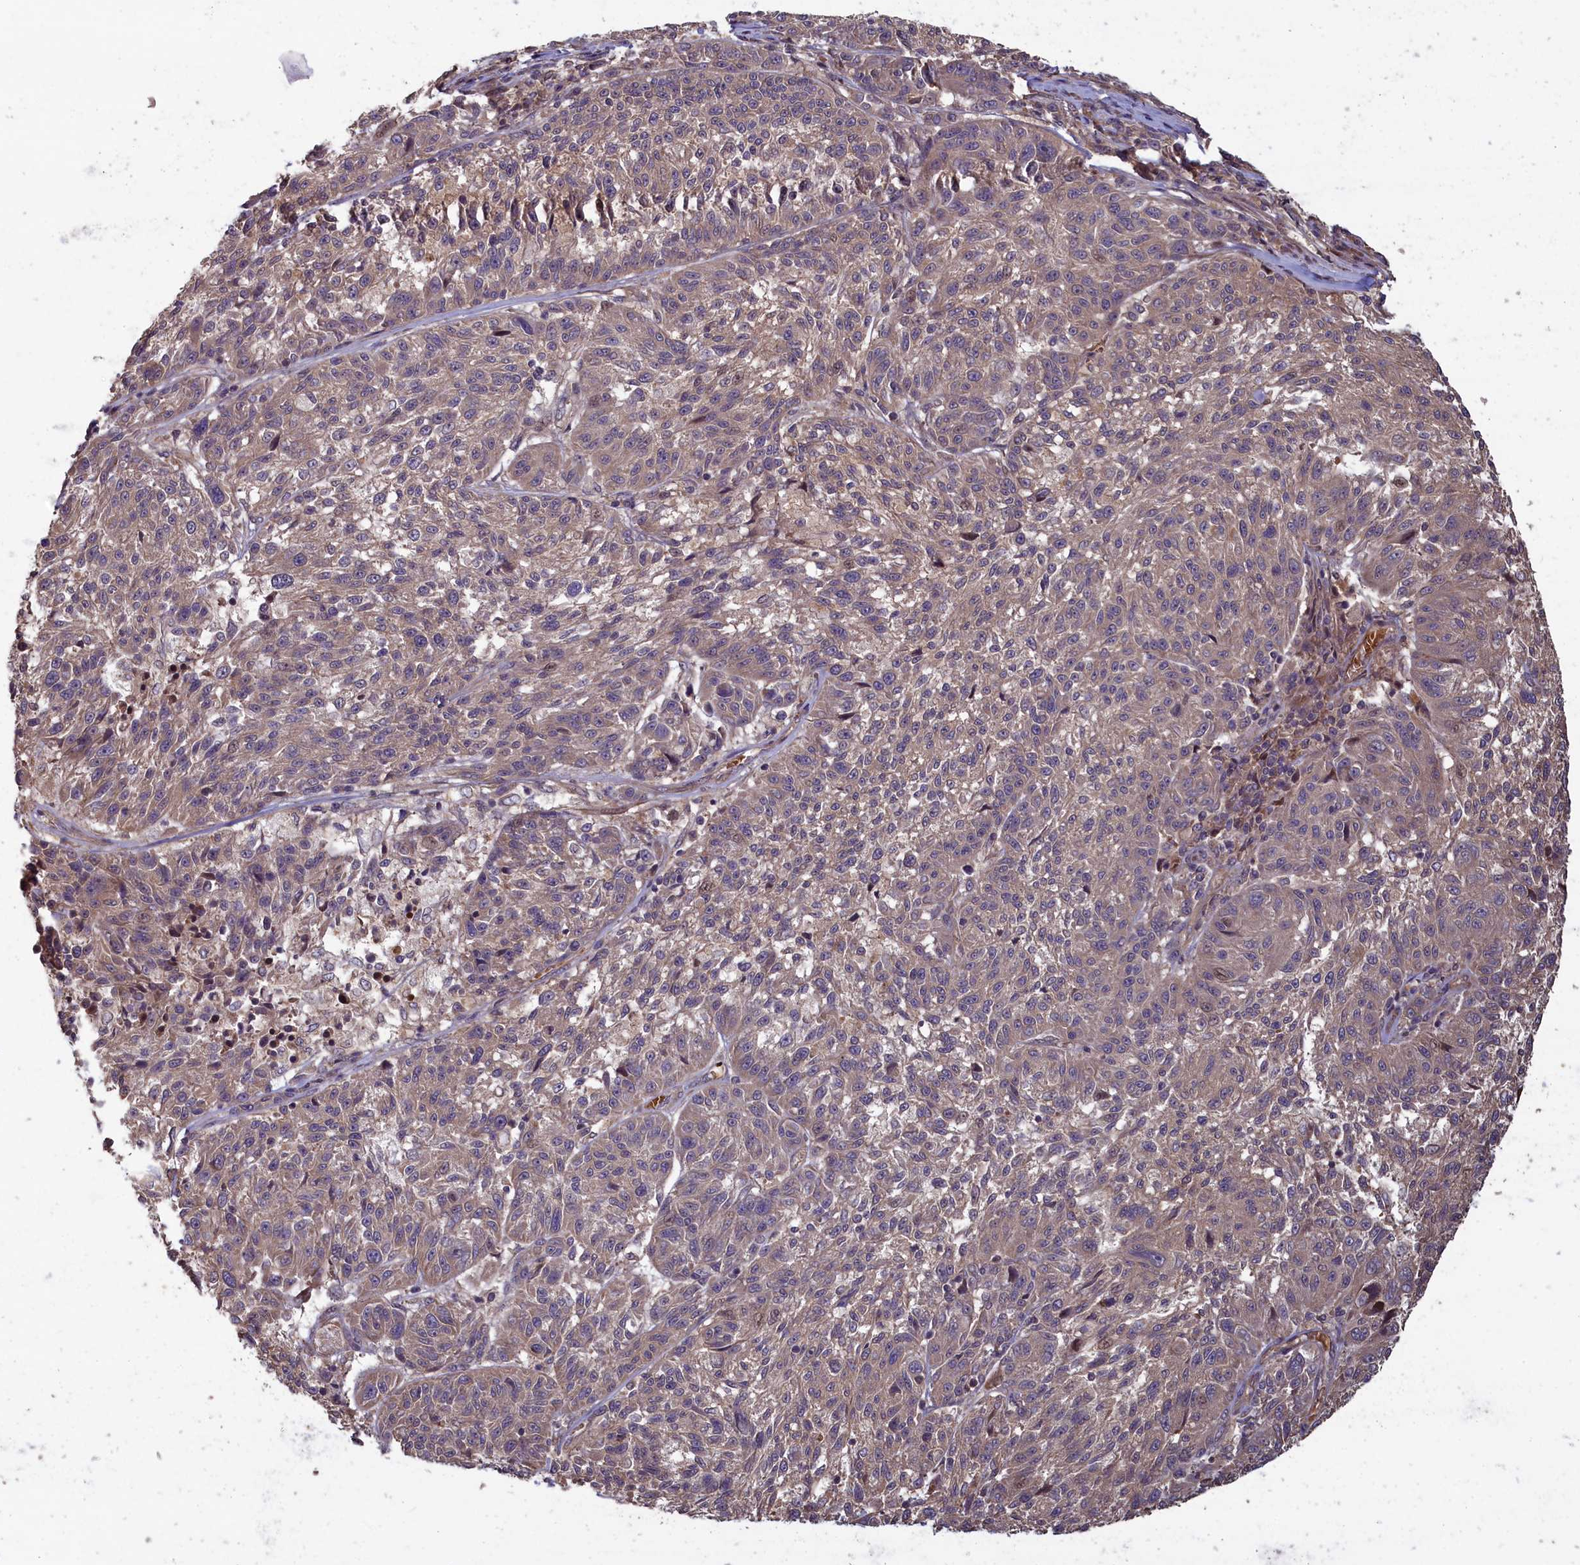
{"staining": {"intensity": "weak", "quantity": "<25%", "location": "cytoplasmic/membranous"}, "tissue": "melanoma", "cell_type": "Tumor cells", "image_type": "cancer", "snomed": [{"axis": "morphology", "description": "Malignant melanoma, NOS"}, {"axis": "topography", "description": "Skin"}], "caption": "This is an immunohistochemistry image of human melanoma. There is no staining in tumor cells.", "gene": "CIAO2B", "patient": {"sex": "male", "age": 53}}